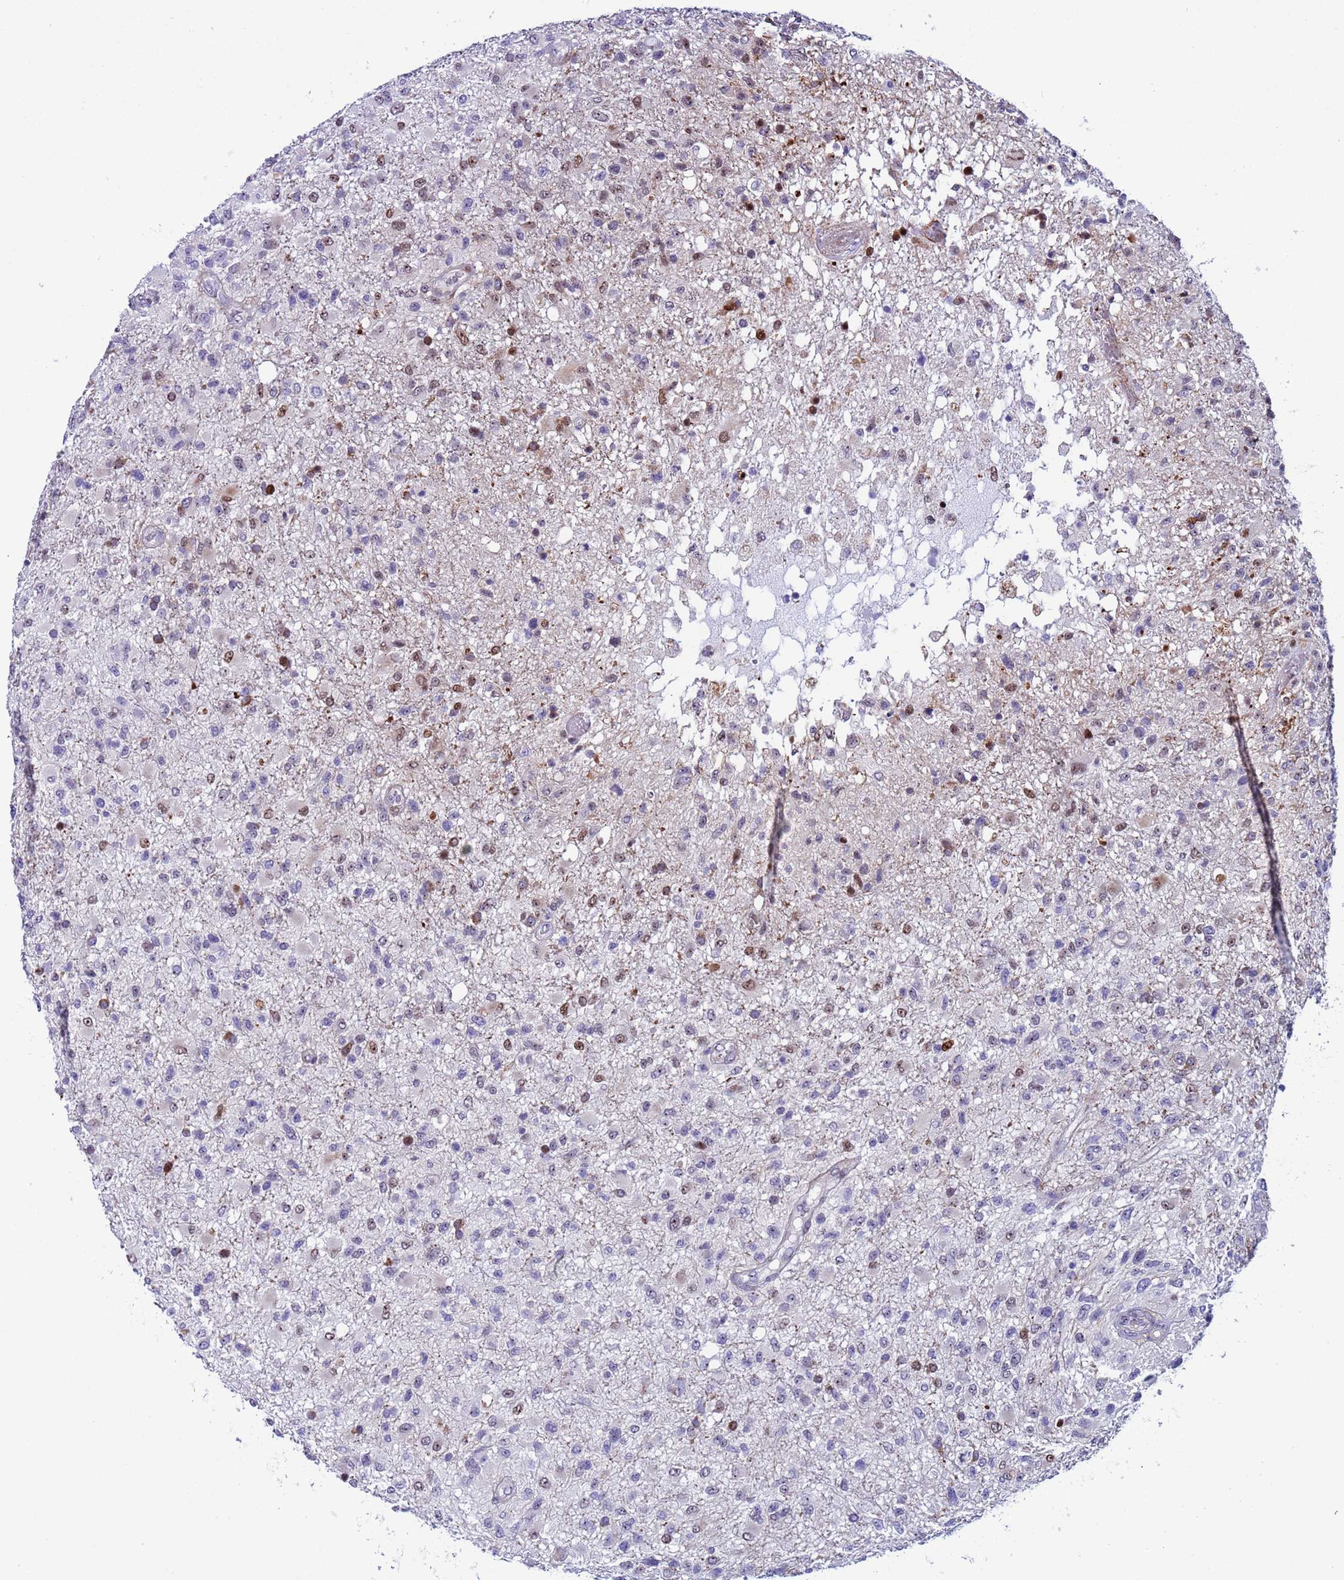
{"staining": {"intensity": "moderate", "quantity": "<25%", "location": "nuclear"}, "tissue": "glioma", "cell_type": "Tumor cells", "image_type": "cancer", "snomed": [{"axis": "morphology", "description": "Glioma, malignant, High grade"}, {"axis": "topography", "description": "Brain"}], "caption": "A photomicrograph of glioma stained for a protein shows moderate nuclear brown staining in tumor cells. (Brightfield microscopy of DAB IHC at high magnification).", "gene": "POP5", "patient": {"sex": "female", "age": 74}}